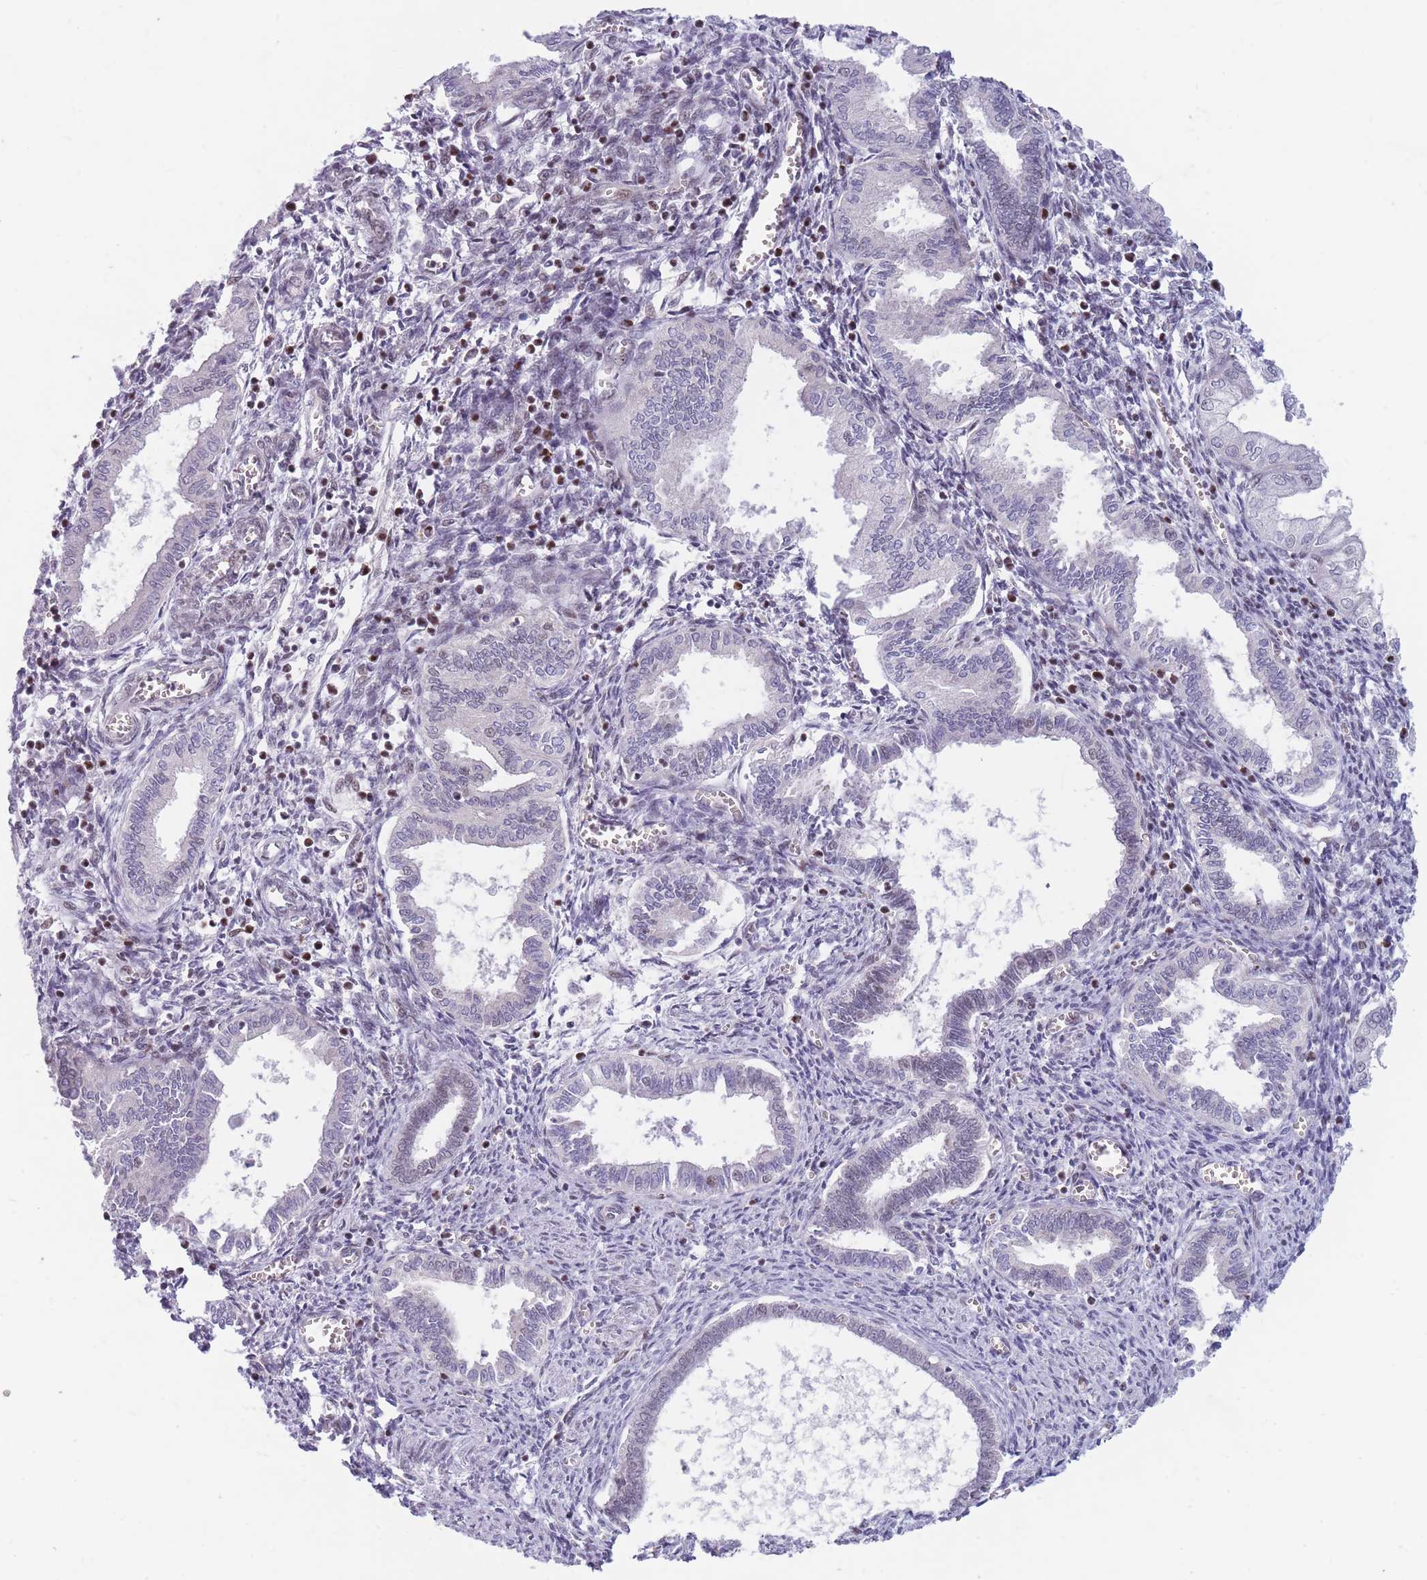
{"staining": {"intensity": "moderate", "quantity": "<25%", "location": "nuclear"}, "tissue": "endometrium", "cell_type": "Cells in endometrial stroma", "image_type": "normal", "snomed": [{"axis": "morphology", "description": "Normal tissue, NOS"}, {"axis": "topography", "description": "Endometrium"}], "caption": "Moderate nuclear positivity for a protein is identified in about <25% of cells in endometrial stroma of benign endometrium using immunohistochemistry.", "gene": "ARID3B", "patient": {"sex": "female", "age": 37}}